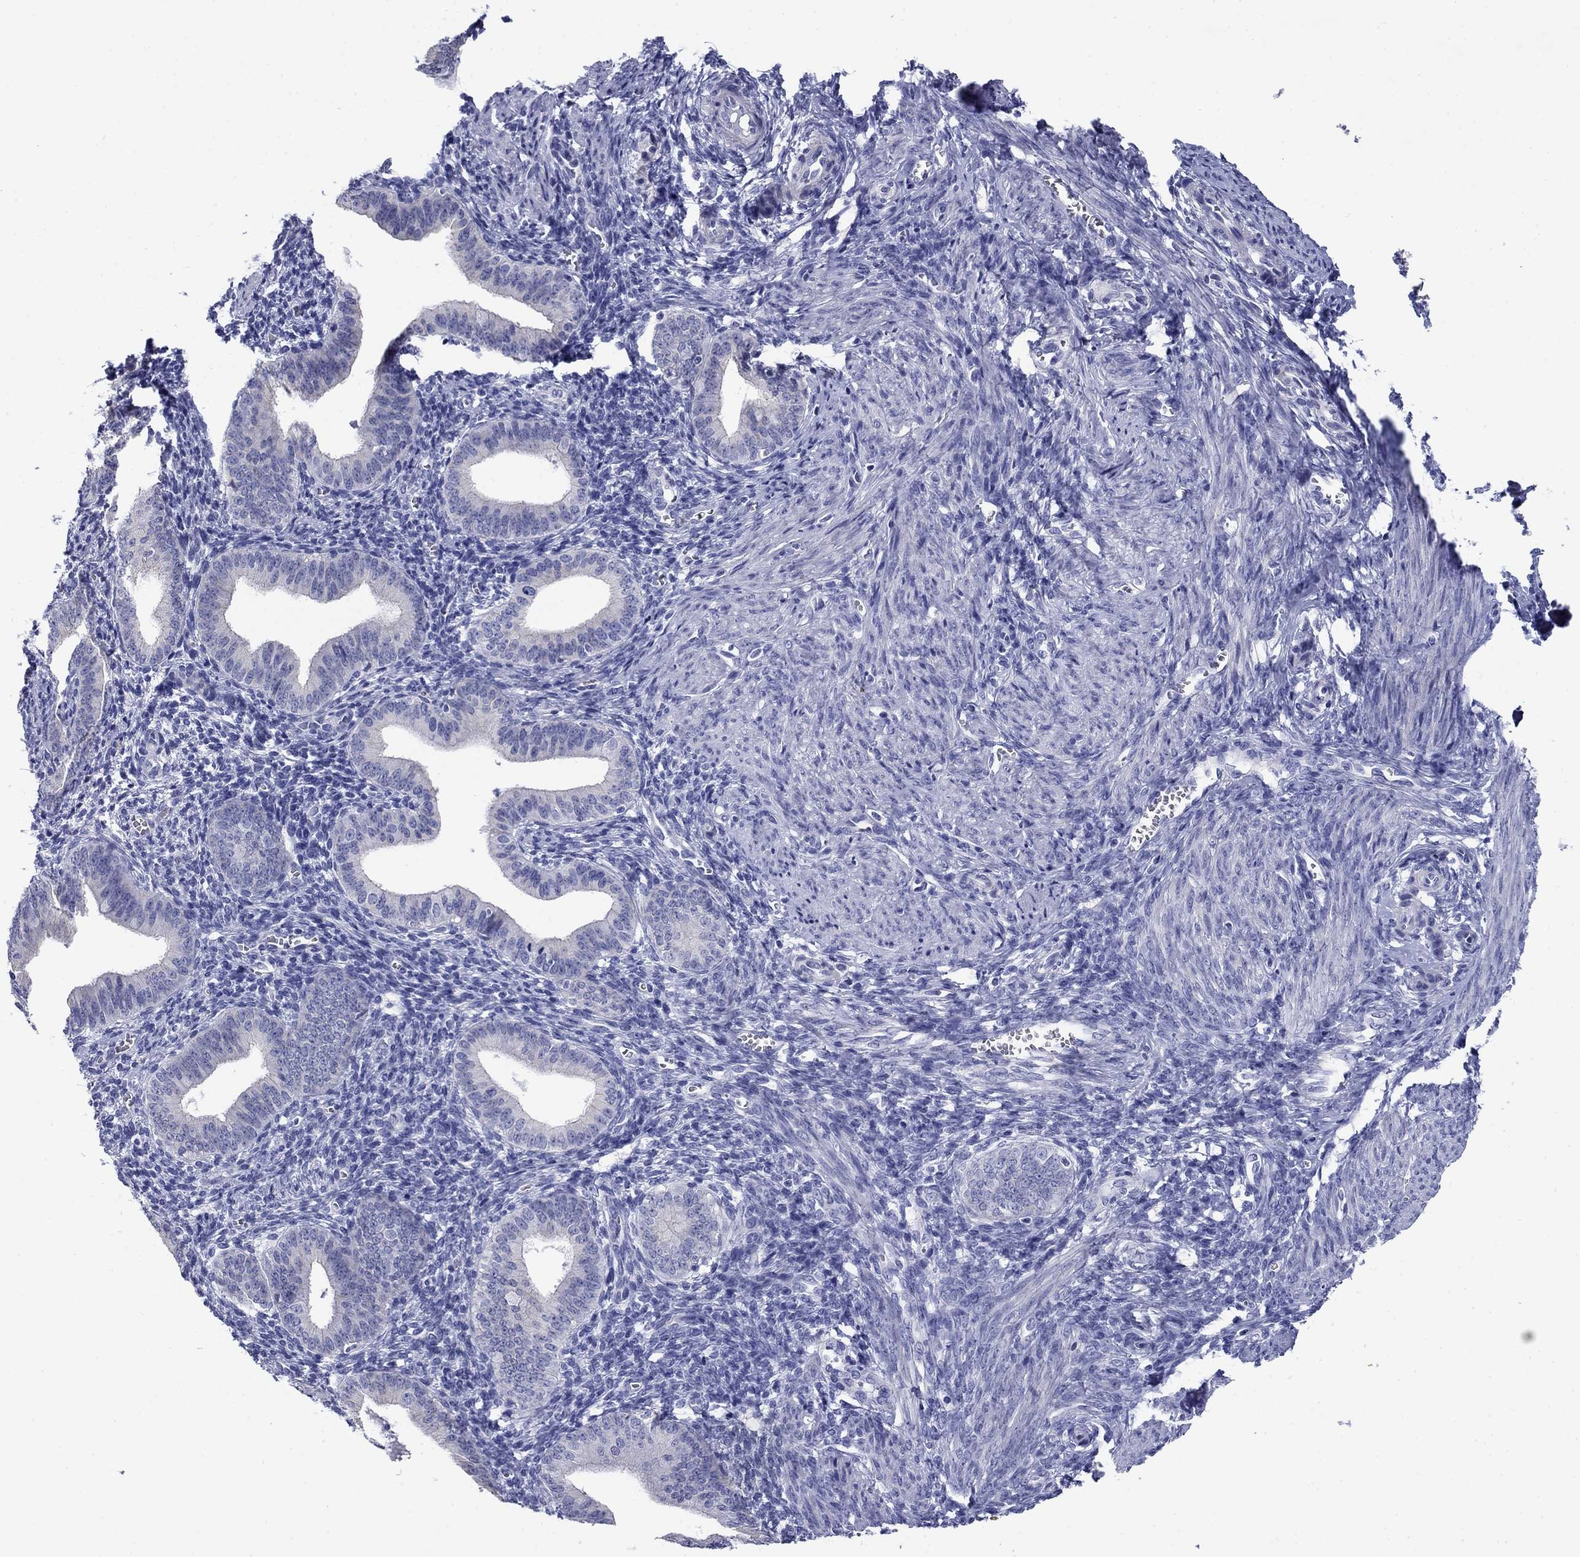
{"staining": {"intensity": "negative", "quantity": "none", "location": "none"}, "tissue": "endometrium", "cell_type": "Cells in endometrial stroma", "image_type": "normal", "snomed": [{"axis": "morphology", "description": "Normal tissue, NOS"}, {"axis": "topography", "description": "Endometrium"}], "caption": "DAB (3,3'-diaminobenzidine) immunohistochemical staining of benign endometrium demonstrates no significant staining in cells in endometrial stroma. (DAB immunohistochemistry (IHC), high magnification).", "gene": "PRKCG", "patient": {"sex": "female", "age": 42}}